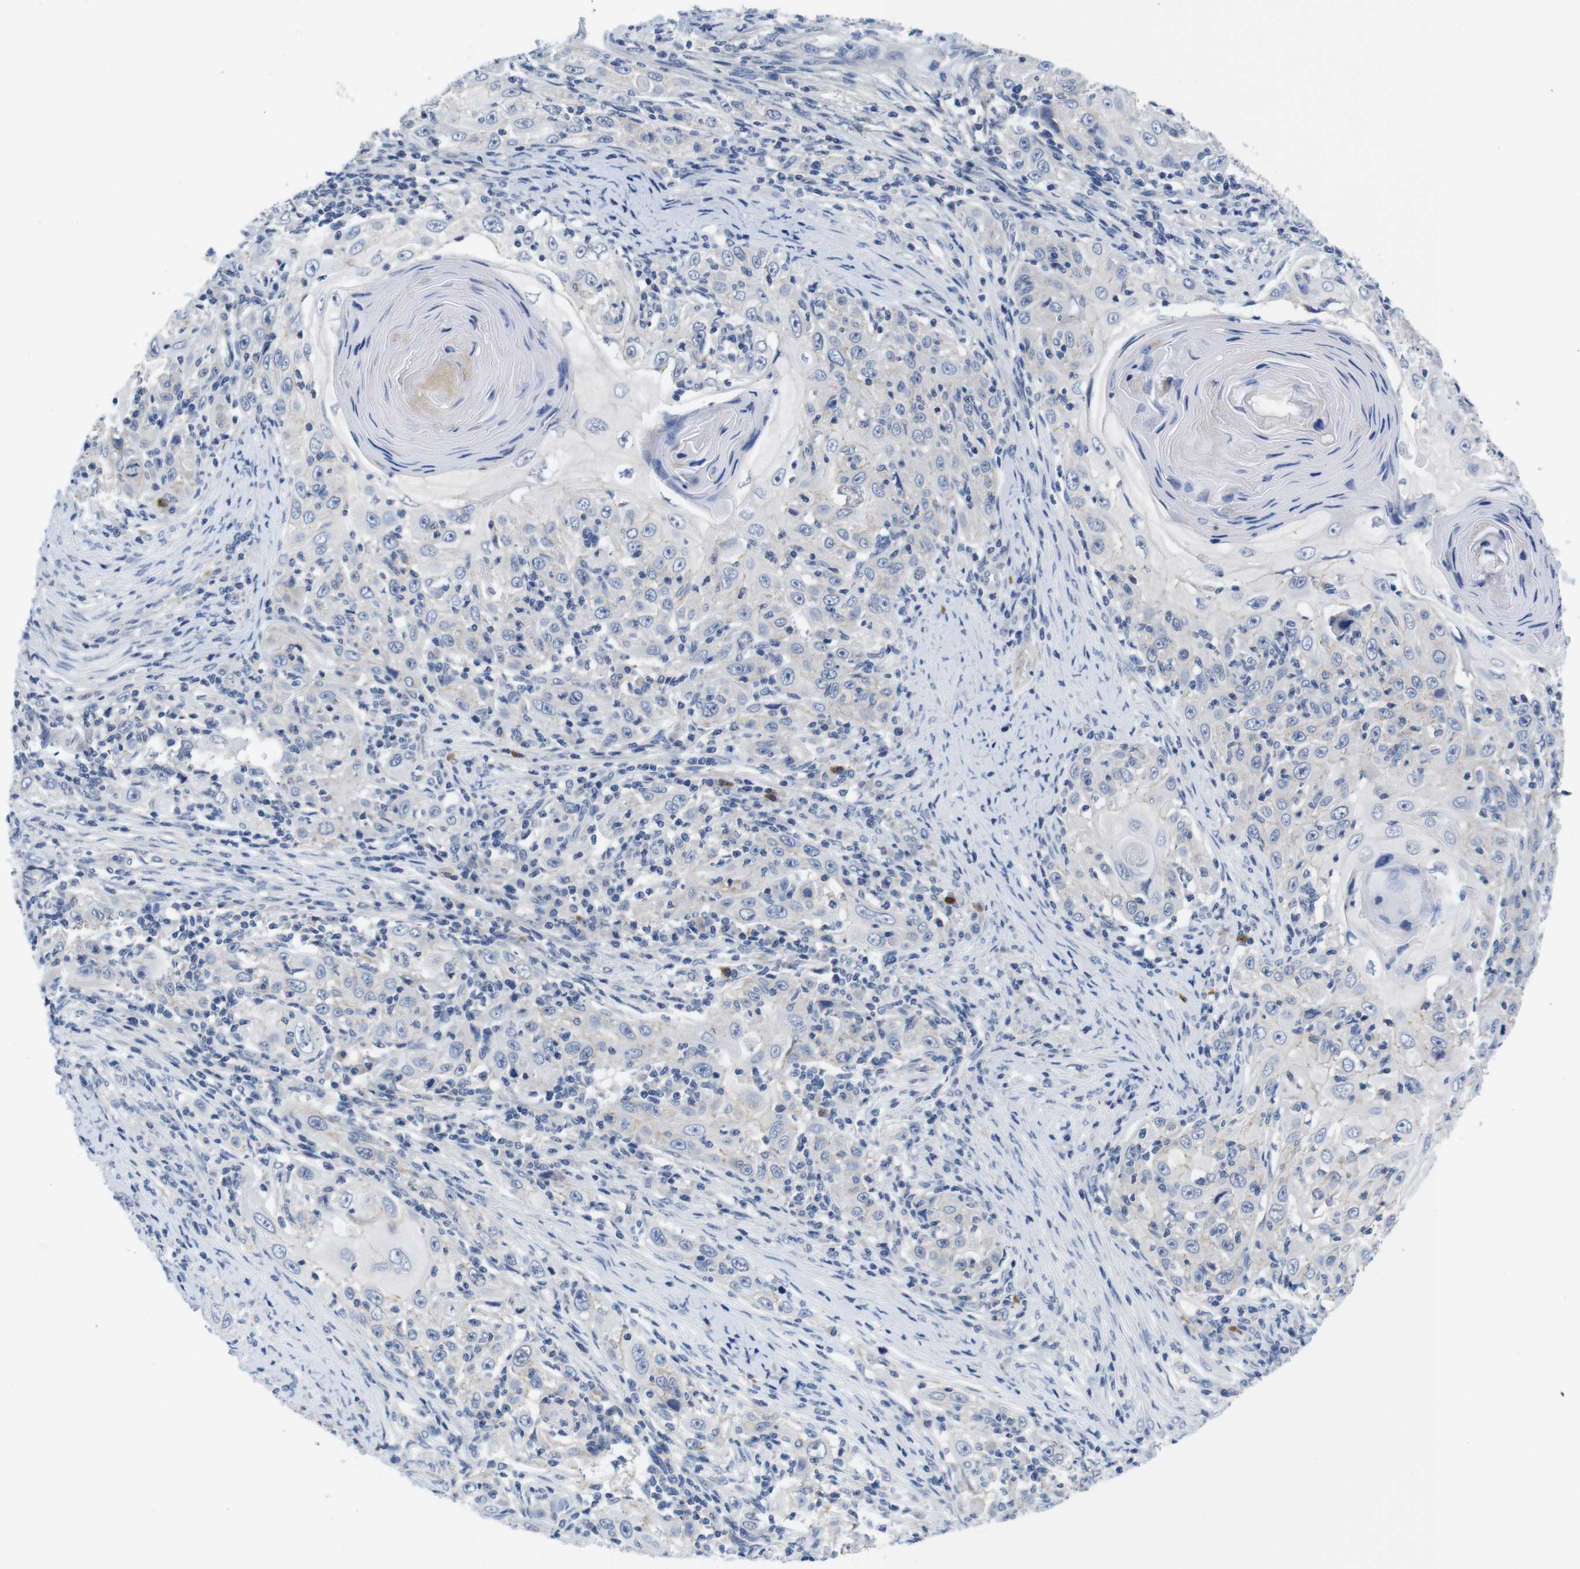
{"staining": {"intensity": "negative", "quantity": "none", "location": "none"}, "tissue": "skin cancer", "cell_type": "Tumor cells", "image_type": "cancer", "snomed": [{"axis": "morphology", "description": "Squamous cell carcinoma, NOS"}, {"axis": "topography", "description": "Skin"}], "caption": "Immunohistochemical staining of human skin cancer reveals no significant expression in tumor cells.", "gene": "SCRIB", "patient": {"sex": "female", "age": 88}}